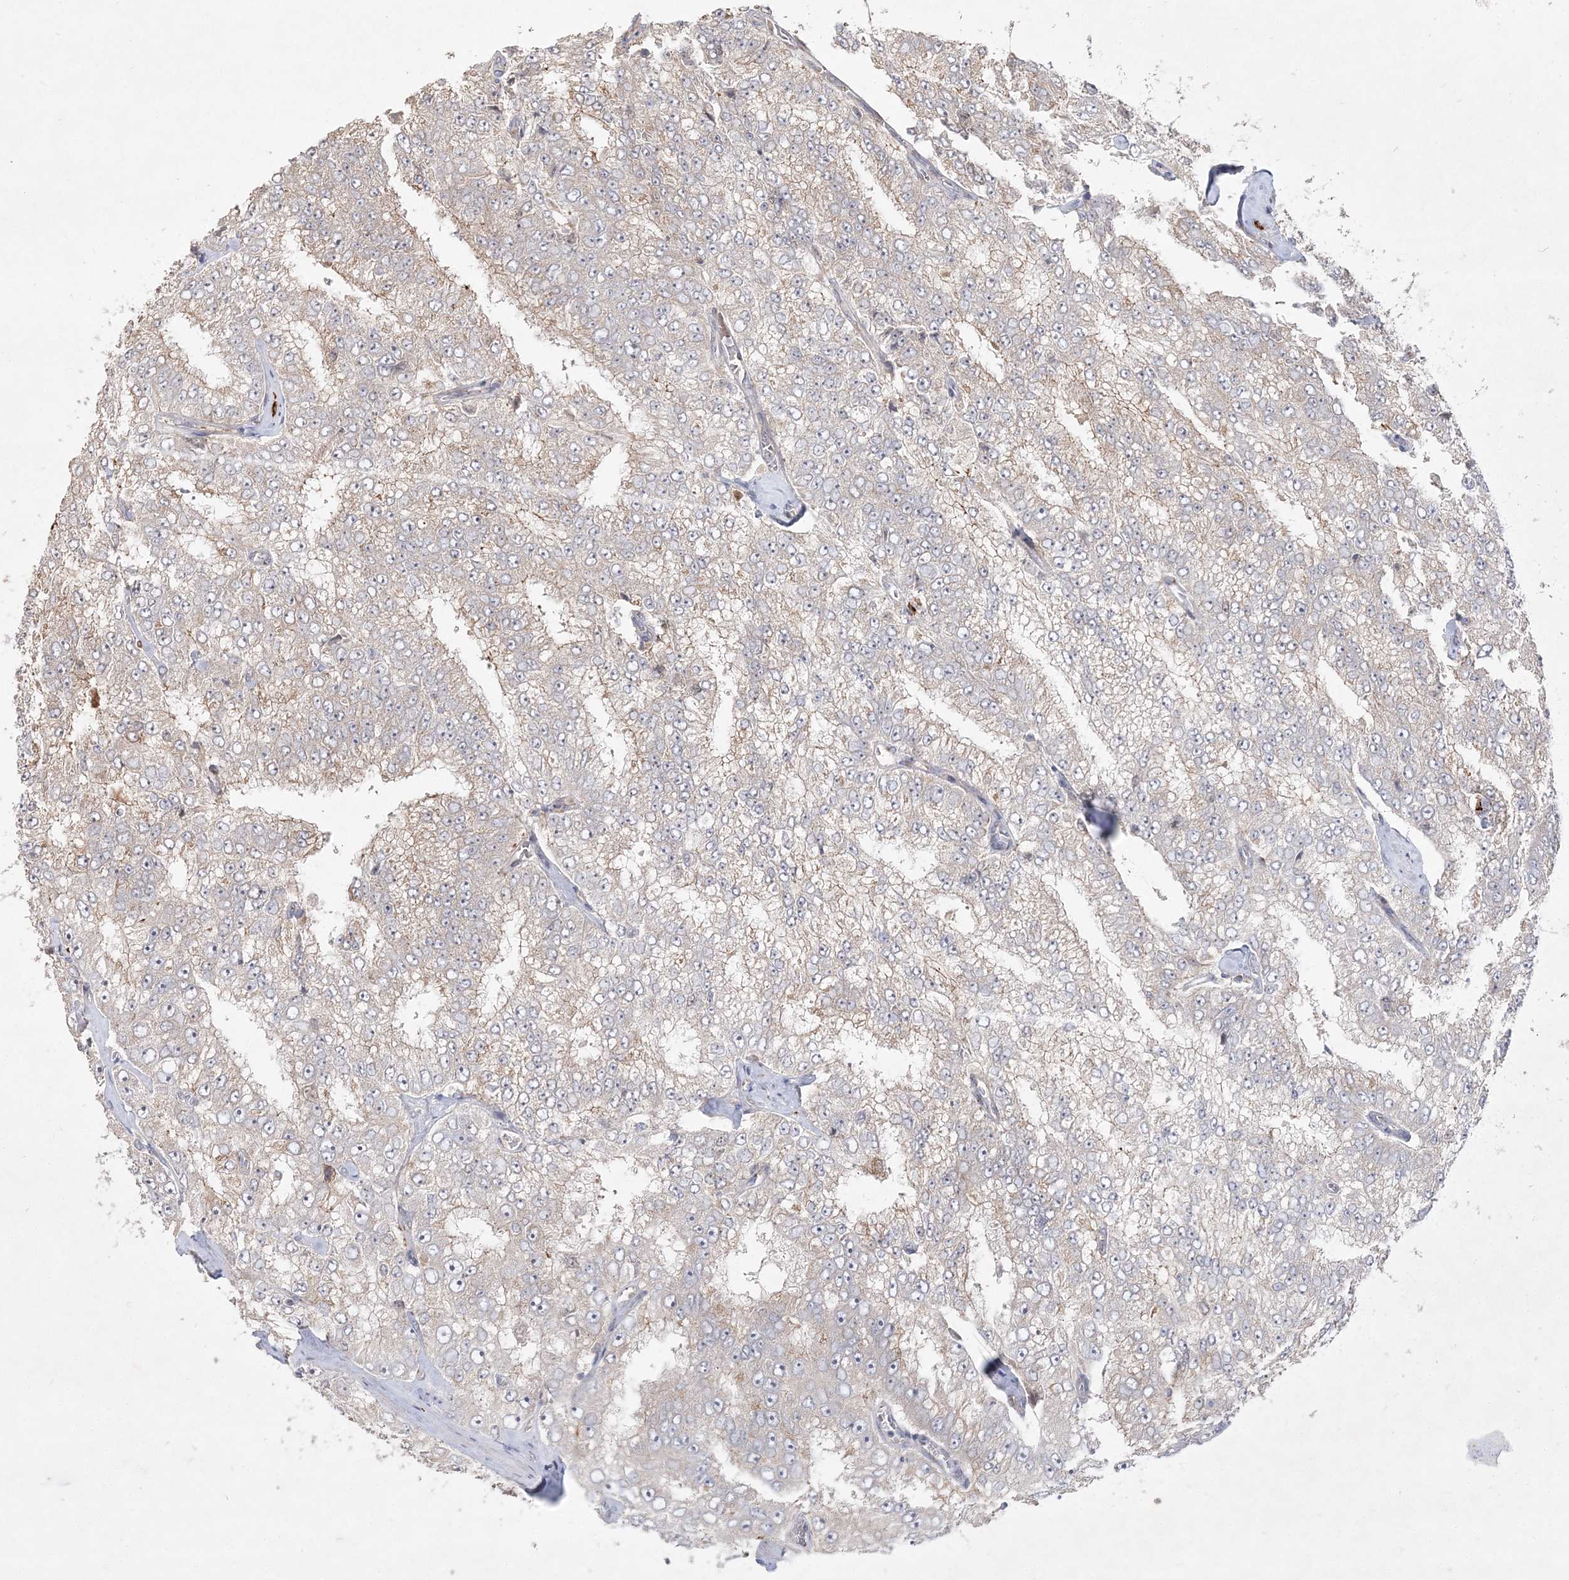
{"staining": {"intensity": "weak", "quantity": "25%-75%", "location": "cytoplasmic/membranous"}, "tissue": "prostate cancer", "cell_type": "Tumor cells", "image_type": "cancer", "snomed": [{"axis": "morphology", "description": "Adenocarcinoma, High grade"}, {"axis": "topography", "description": "Prostate"}], "caption": "Prostate cancer stained for a protein shows weak cytoplasmic/membranous positivity in tumor cells.", "gene": "CLNK", "patient": {"sex": "male", "age": 58}}